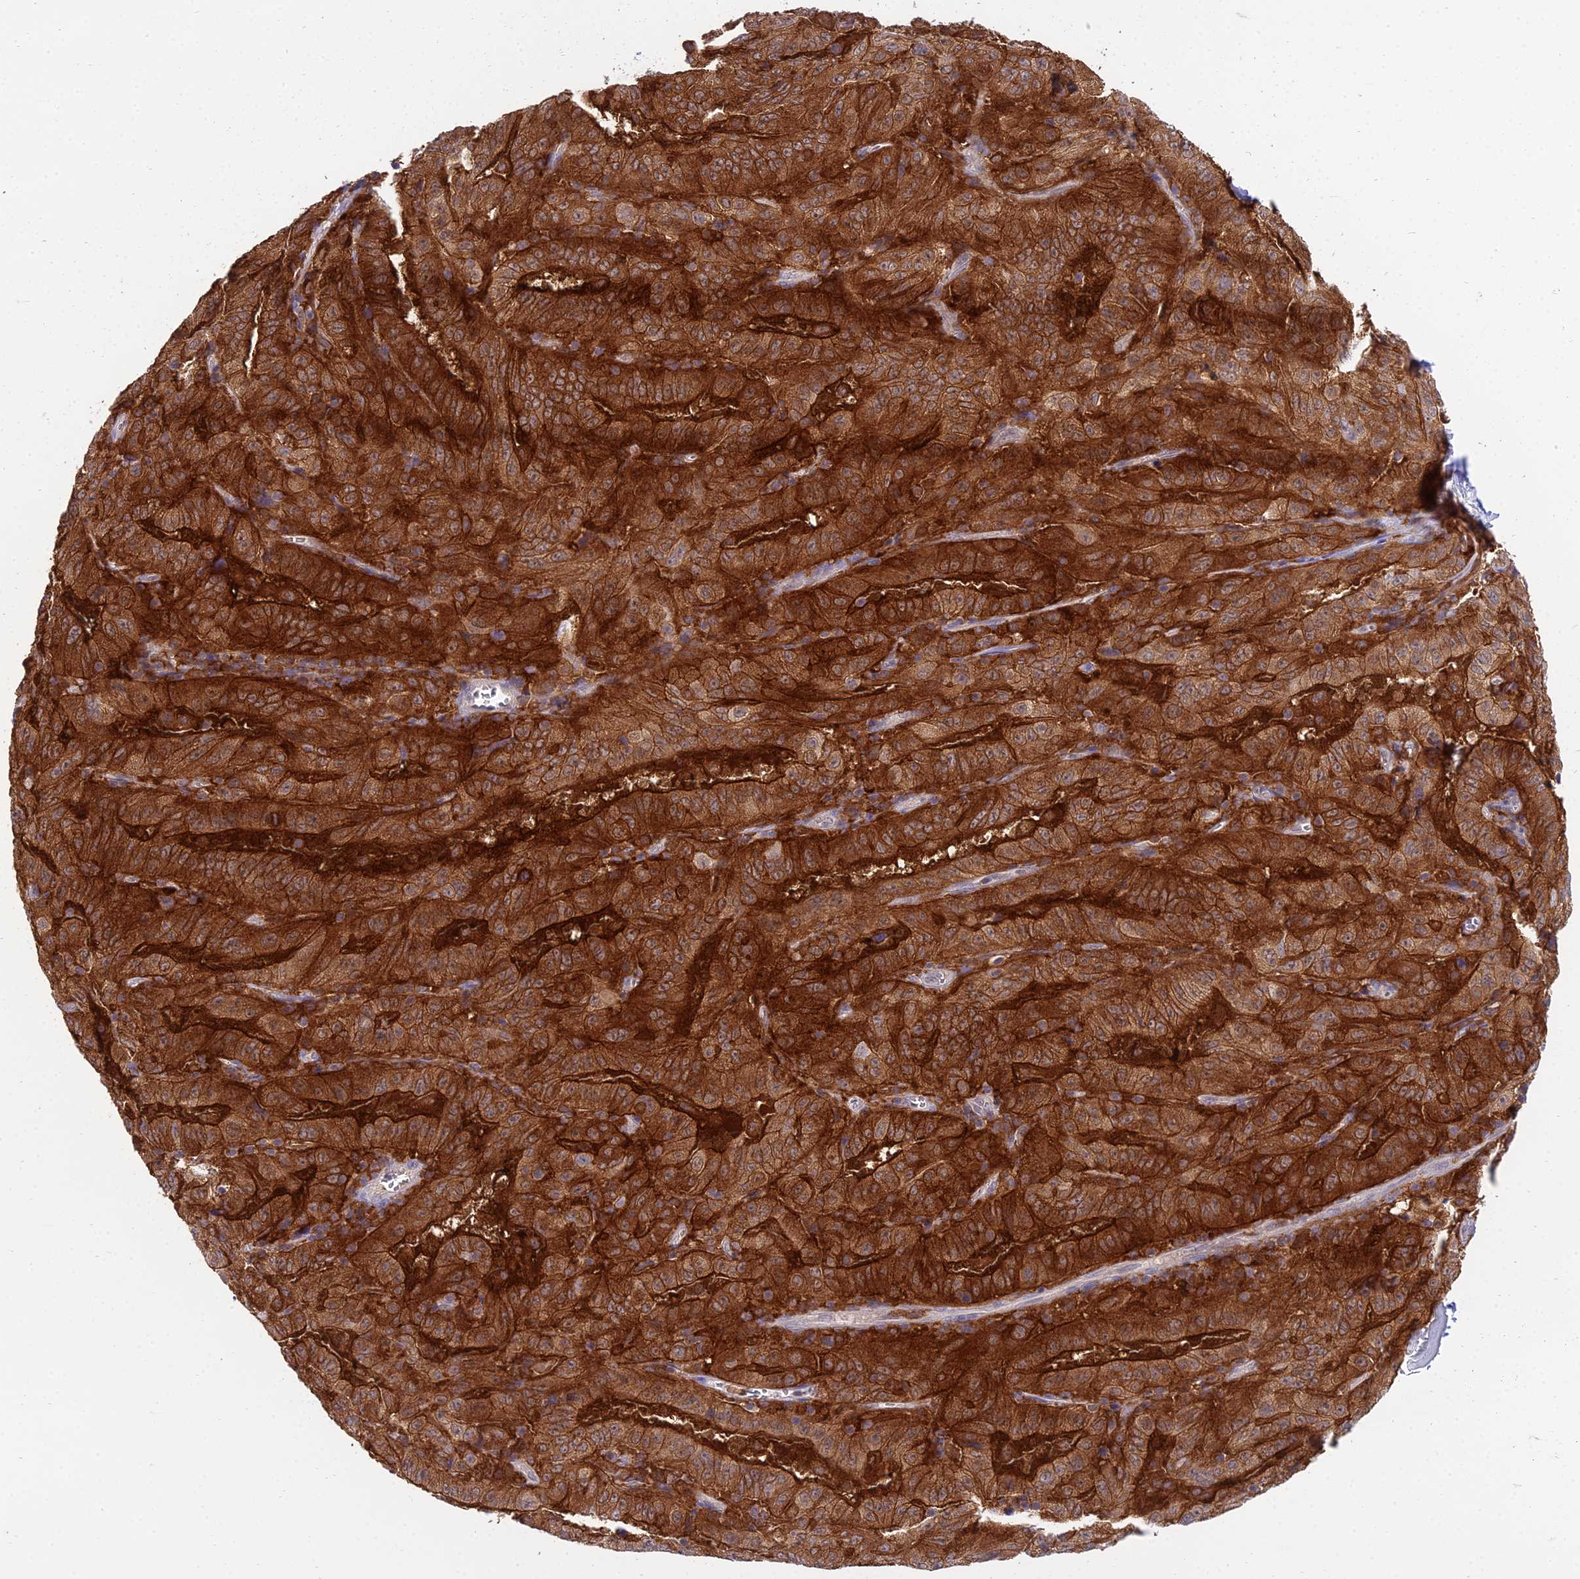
{"staining": {"intensity": "strong", "quantity": ">75%", "location": "cytoplasmic/membranous"}, "tissue": "pancreatic cancer", "cell_type": "Tumor cells", "image_type": "cancer", "snomed": [{"axis": "morphology", "description": "Adenocarcinoma, NOS"}, {"axis": "topography", "description": "Pancreas"}], "caption": "Human pancreatic cancer stained with a protein marker reveals strong staining in tumor cells.", "gene": "UBE2G1", "patient": {"sex": "male", "age": 63}}